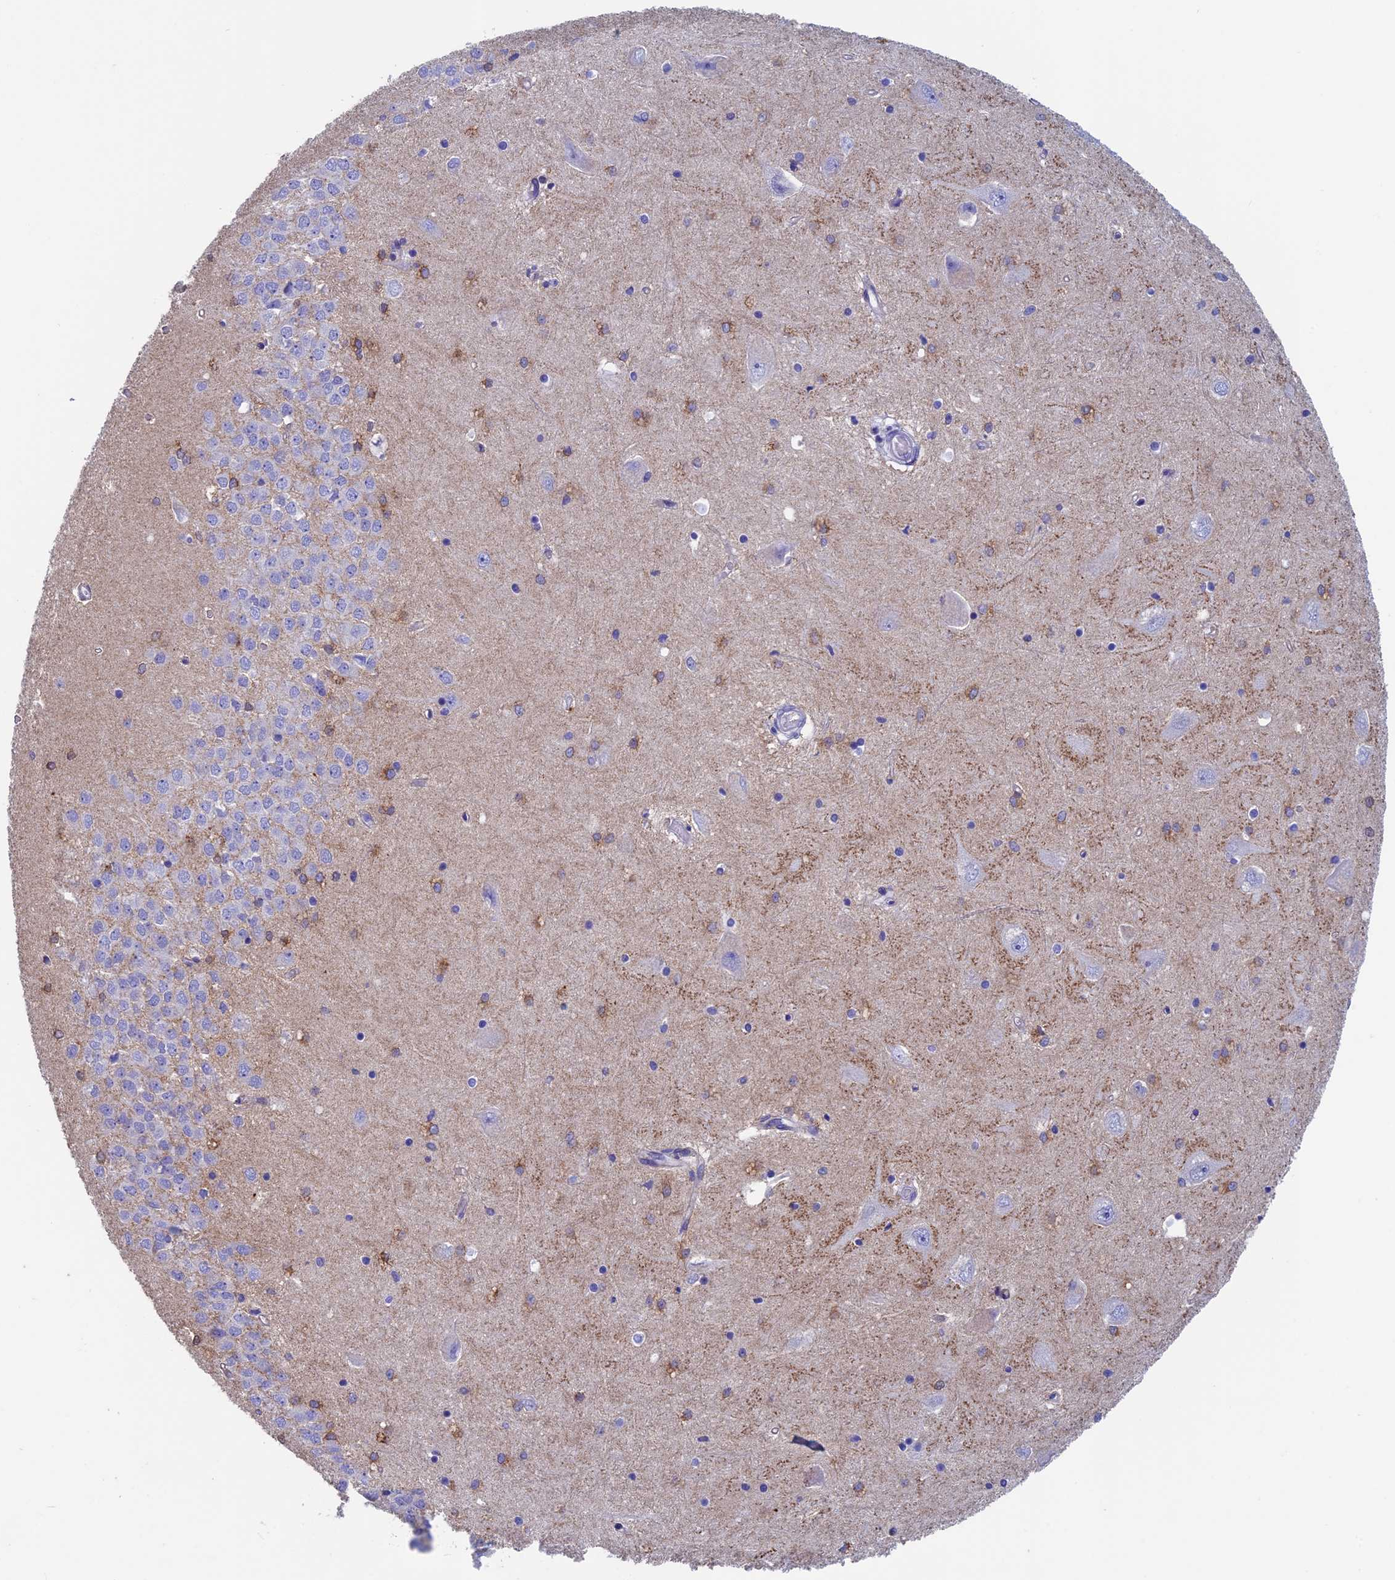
{"staining": {"intensity": "moderate", "quantity": "<25%", "location": "cytoplasmic/membranous"}, "tissue": "hippocampus", "cell_type": "Glial cells", "image_type": "normal", "snomed": [{"axis": "morphology", "description": "Normal tissue, NOS"}, {"axis": "topography", "description": "Hippocampus"}], "caption": "A high-resolution micrograph shows immunohistochemistry staining of benign hippocampus, which exhibits moderate cytoplasmic/membranous expression in approximately <25% of glial cells.", "gene": "SEPTIN1", "patient": {"sex": "male", "age": 45}}